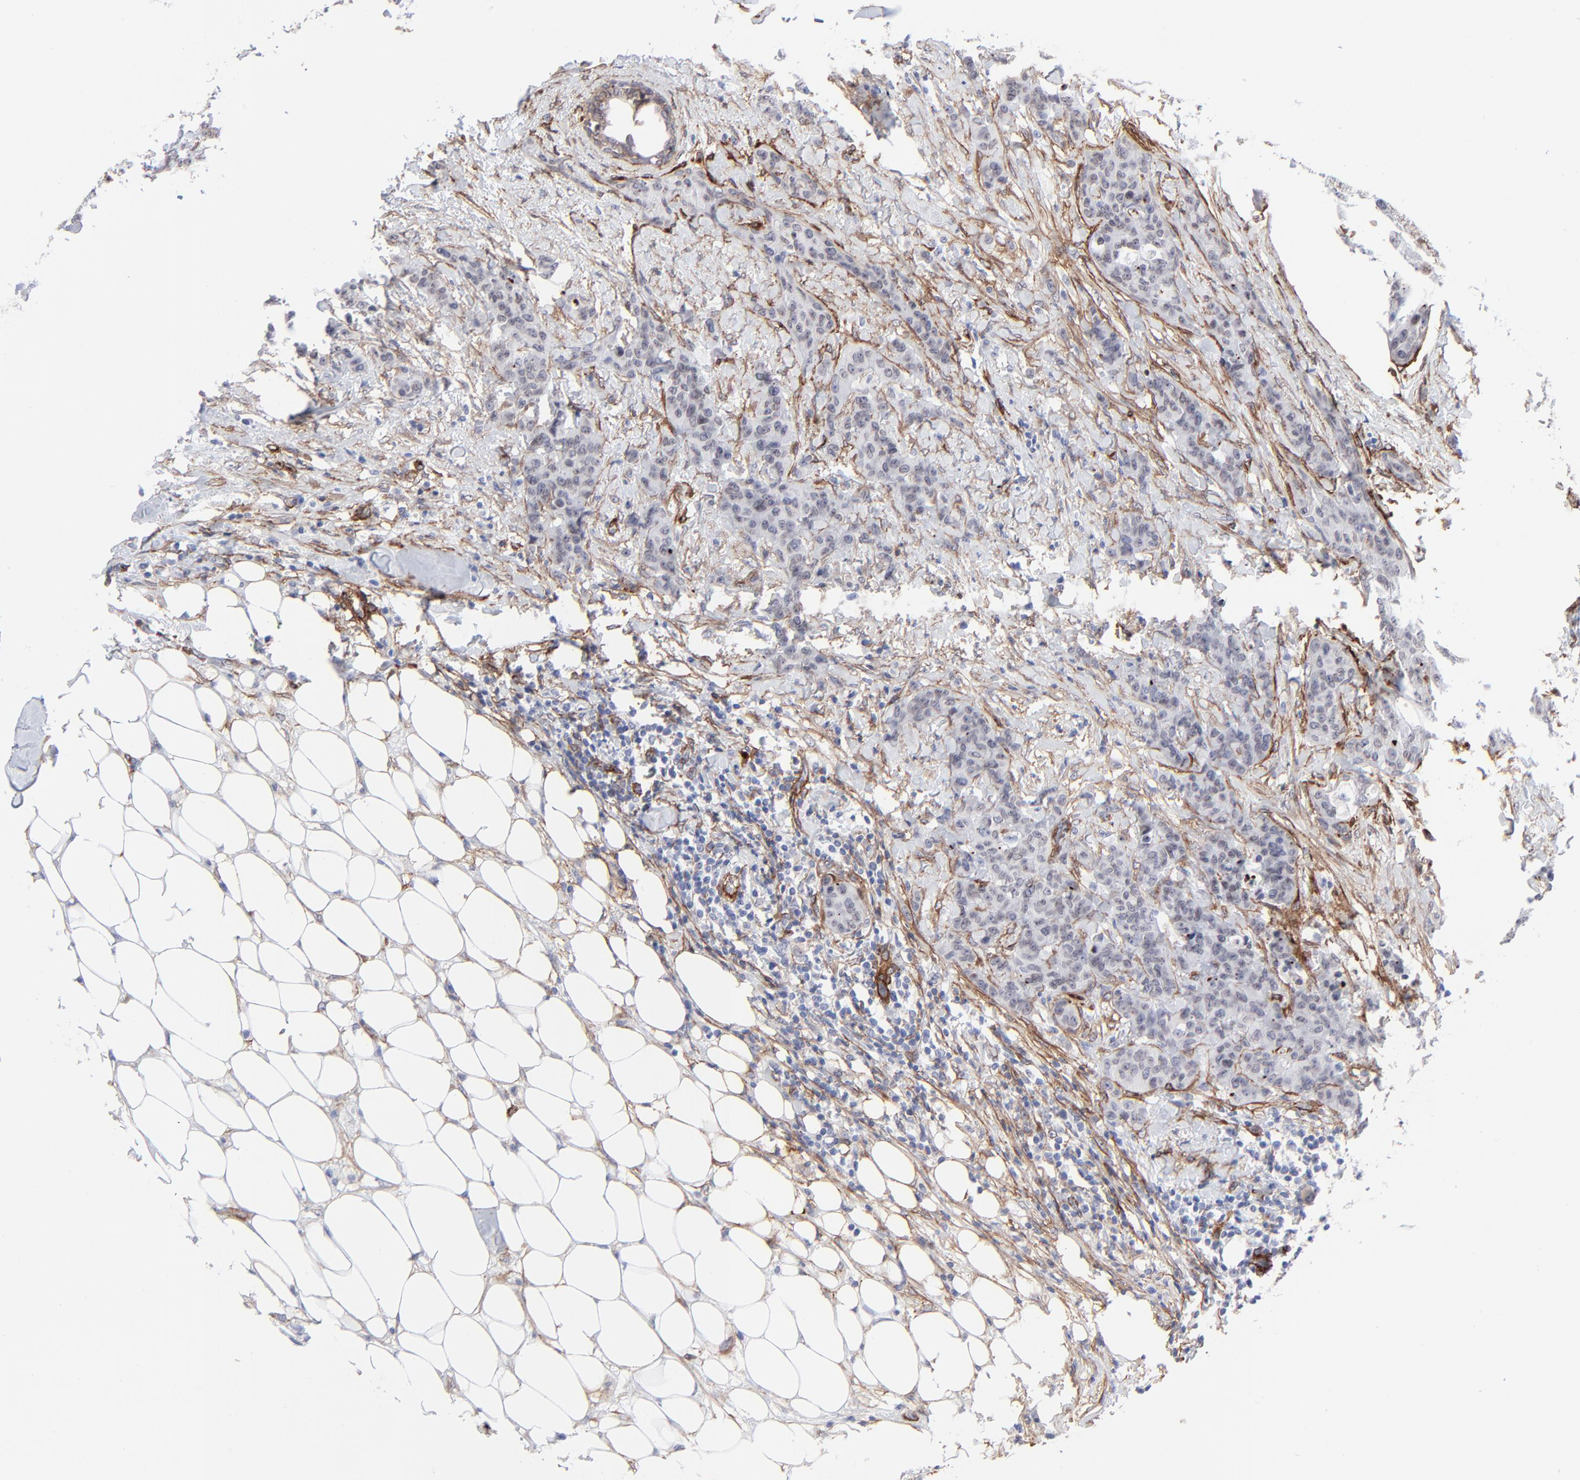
{"staining": {"intensity": "negative", "quantity": "none", "location": "none"}, "tissue": "breast cancer", "cell_type": "Tumor cells", "image_type": "cancer", "snomed": [{"axis": "morphology", "description": "Duct carcinoma"}, {"axis": "topography", "description": "Breast"}], "caption": "This histopathology image is of breast cancer (intraductal carcinoma) stained with immunohistochemistry to label a protein in brown with the nuclei are counter-stained blue. There is no expression in tumor cells.", "gene": "PDGFRB", "patient": {"sex": "female", "age": 40}}